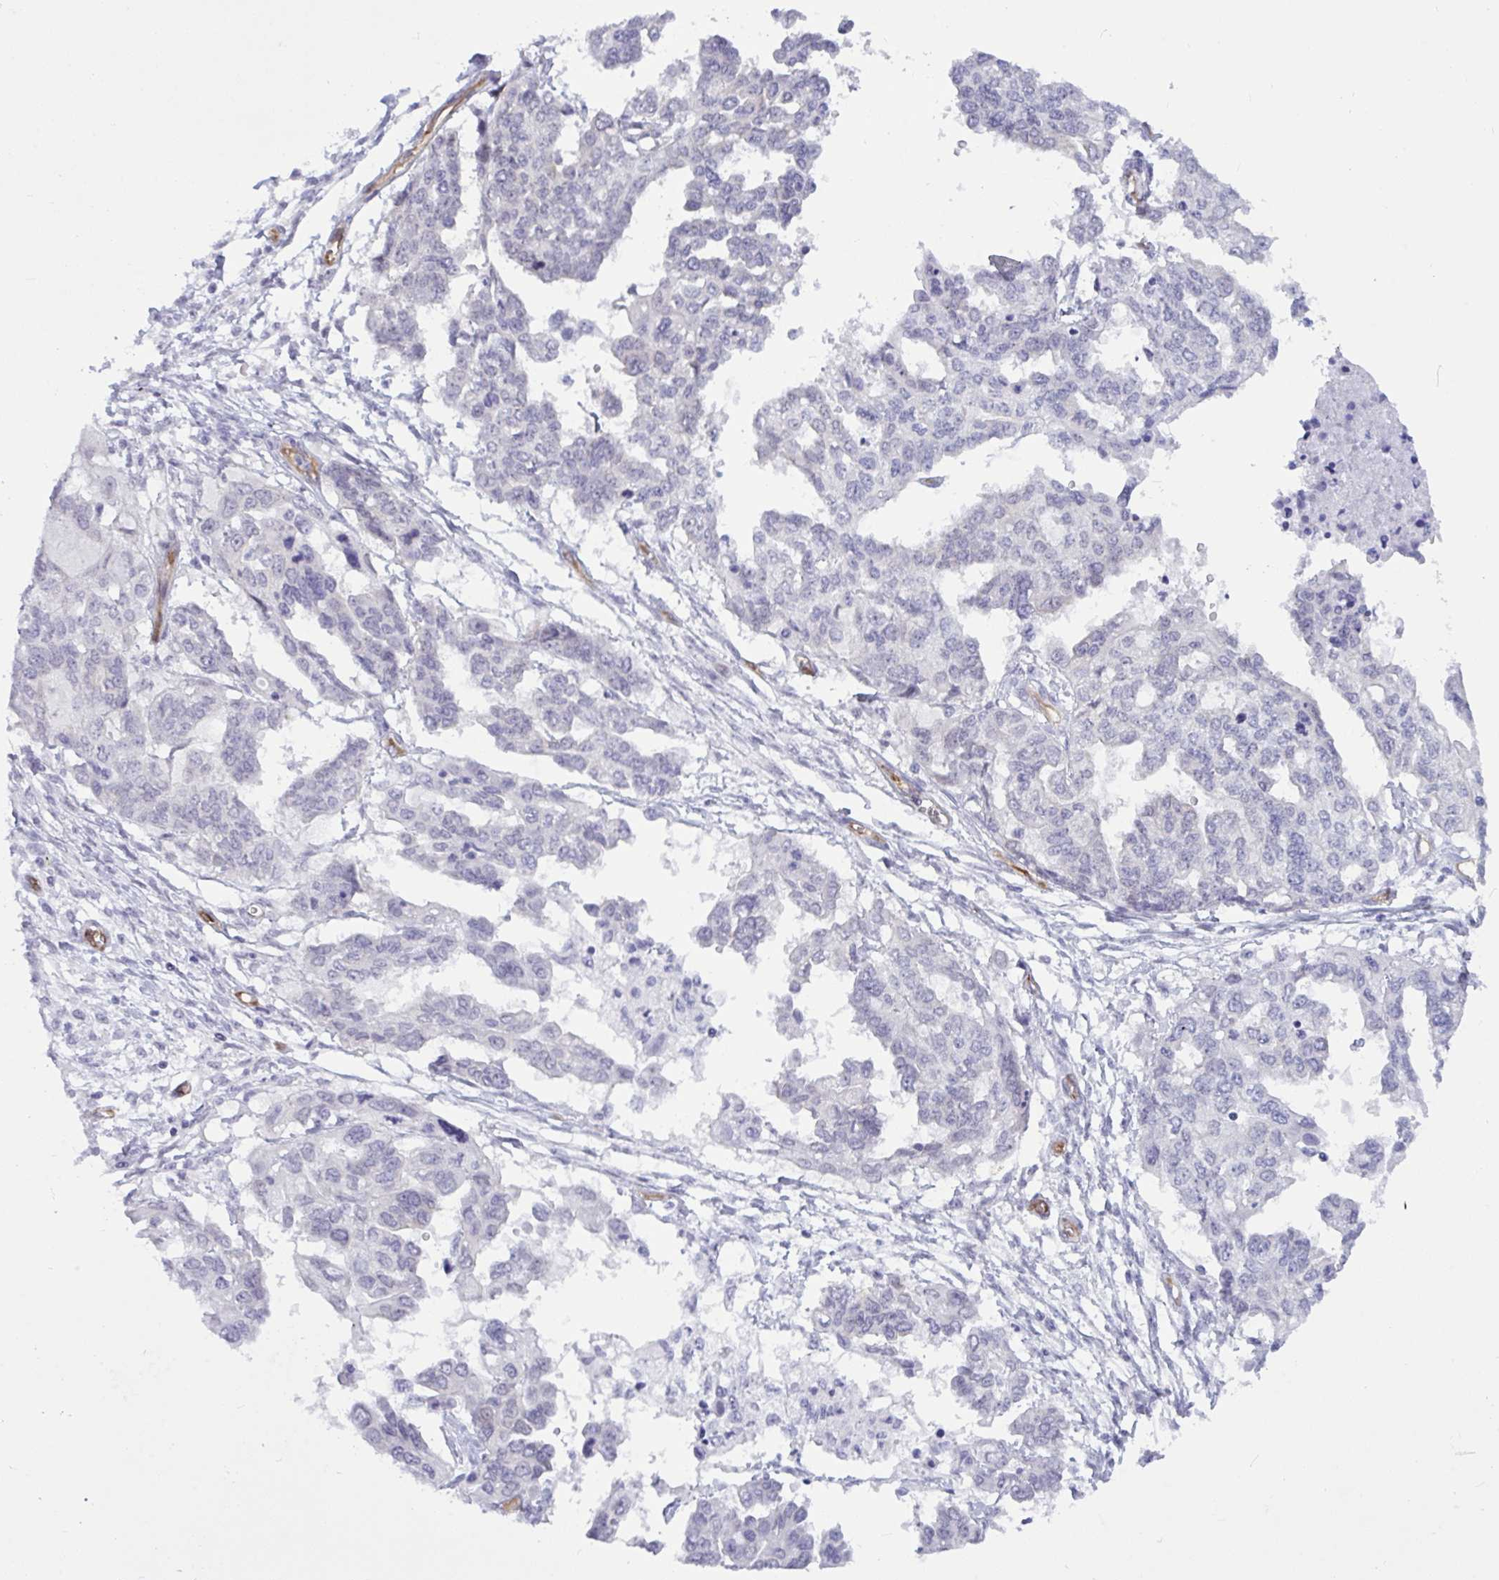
{"staining": {"intensity": "negative", "quantity": "none", "location": "none"}, "tissue": "ovarian cancer", "cell_type": "Tumor cells", "image_type": "cancer", "snomed": [{"axis": "morphology", "description": "Cystadenocarcinoma, serous, NOS"}, {"axis": "topography", "description": "Ovary"}], "caption": "This is an IHC image of human ovarian cancer (serous cystadenocarcinoma). There is no expression in tumor cells.", "gene": "EML1", "patient": {"sex": "female", "age": 53}}